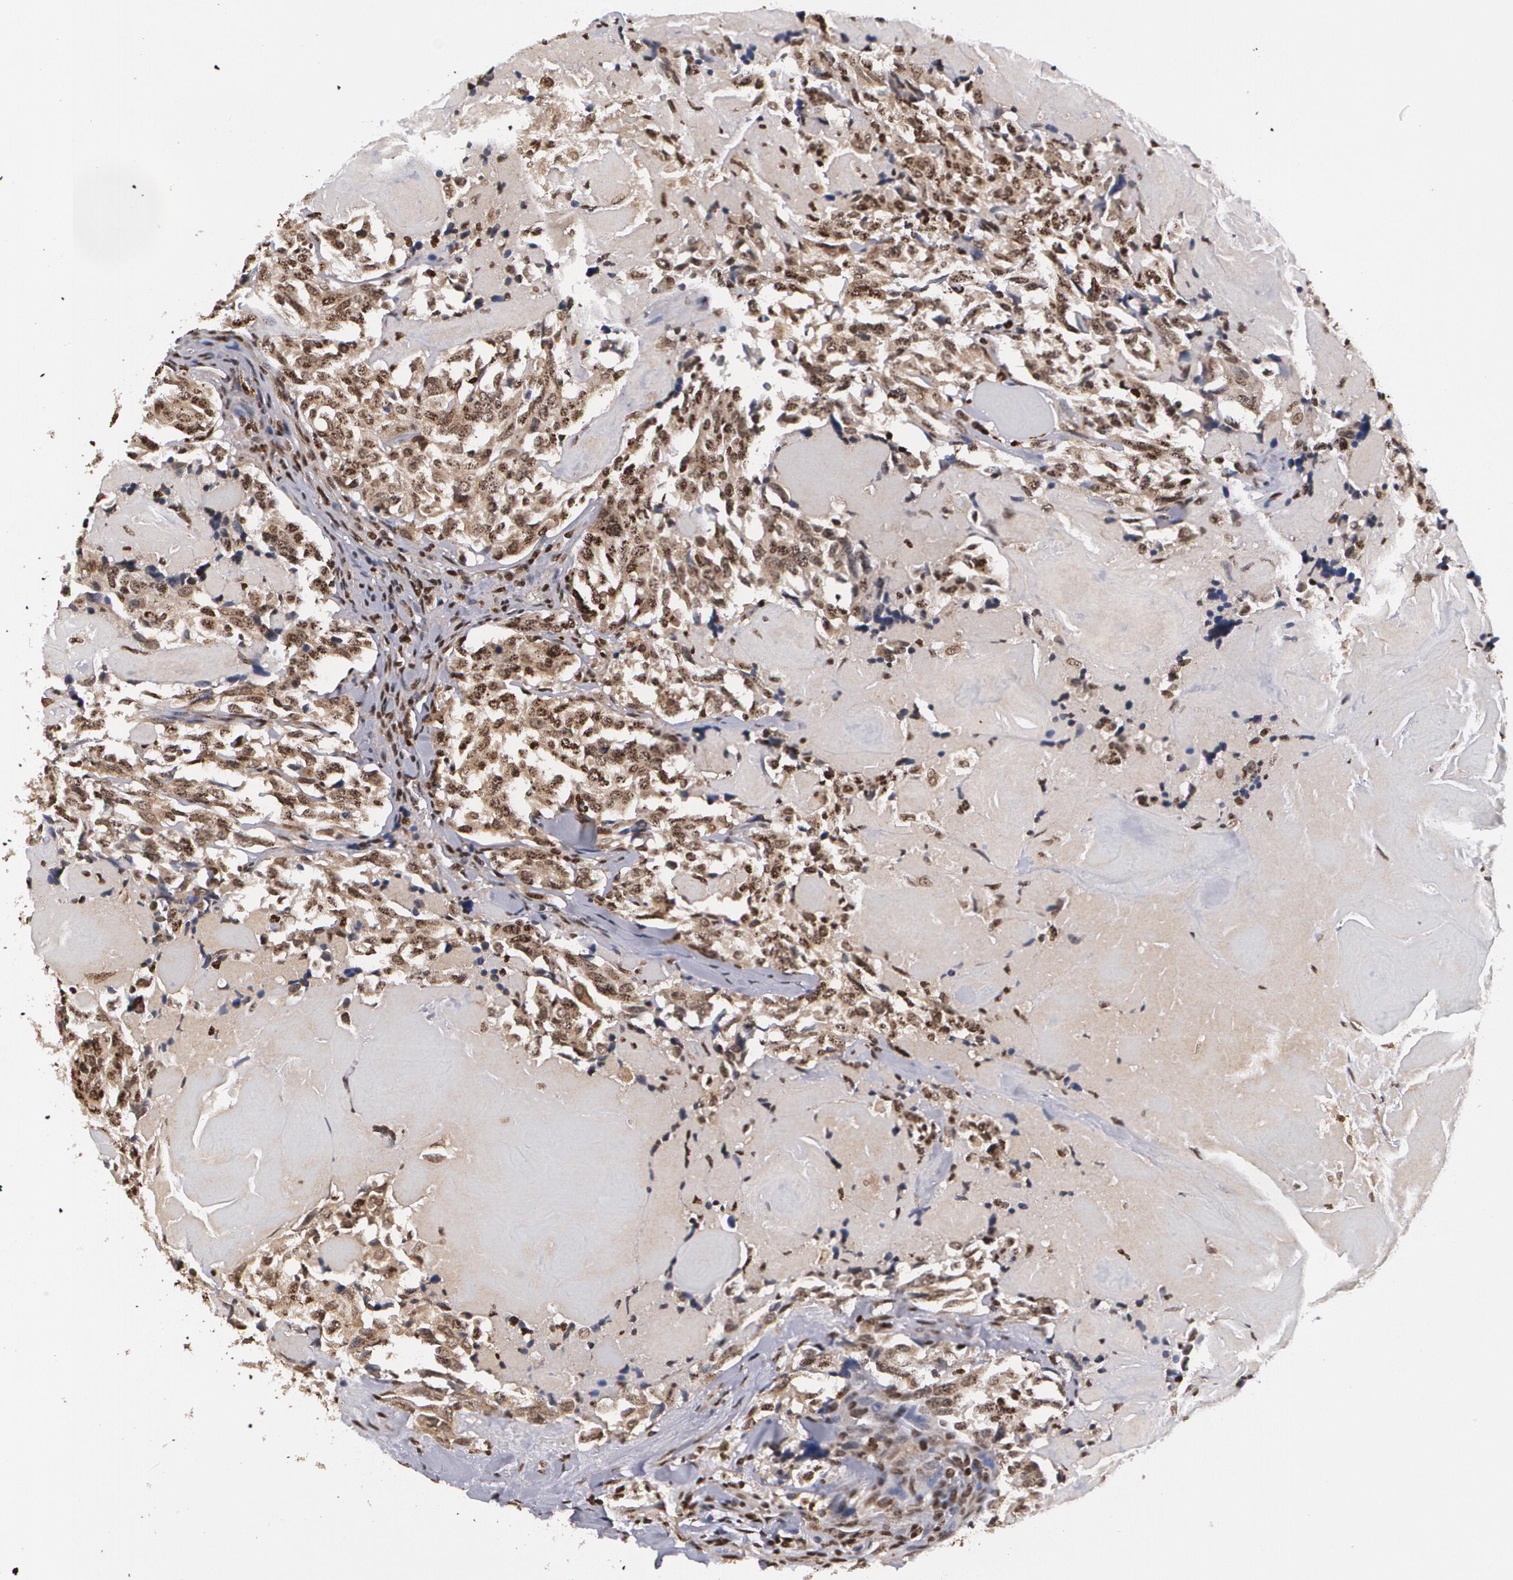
{"staining": {"intensity": "moderate", "quantity": ">75%", "location": "cytoplasmic/membranous"}, "tissue": "thyroid cancer", "cell_type": "Tumor cells", "image_type": "cancer", "snomed": [{"axis": "morphology", "description": "Carcinoma, NOS"}, {"axis": "morphology", "description": "Carcinoid, malignant, NOS"}, {"axis": "topography", "description": "Thyroid gland"}], "caption": "Brown immunohistochemical staining in thyroid cancer exhibits moderate cytoplasmic/membranous staining in about >75% of tumor cells.", "gene": "MVP", "patient": {"sex": "male", "age": 33}}